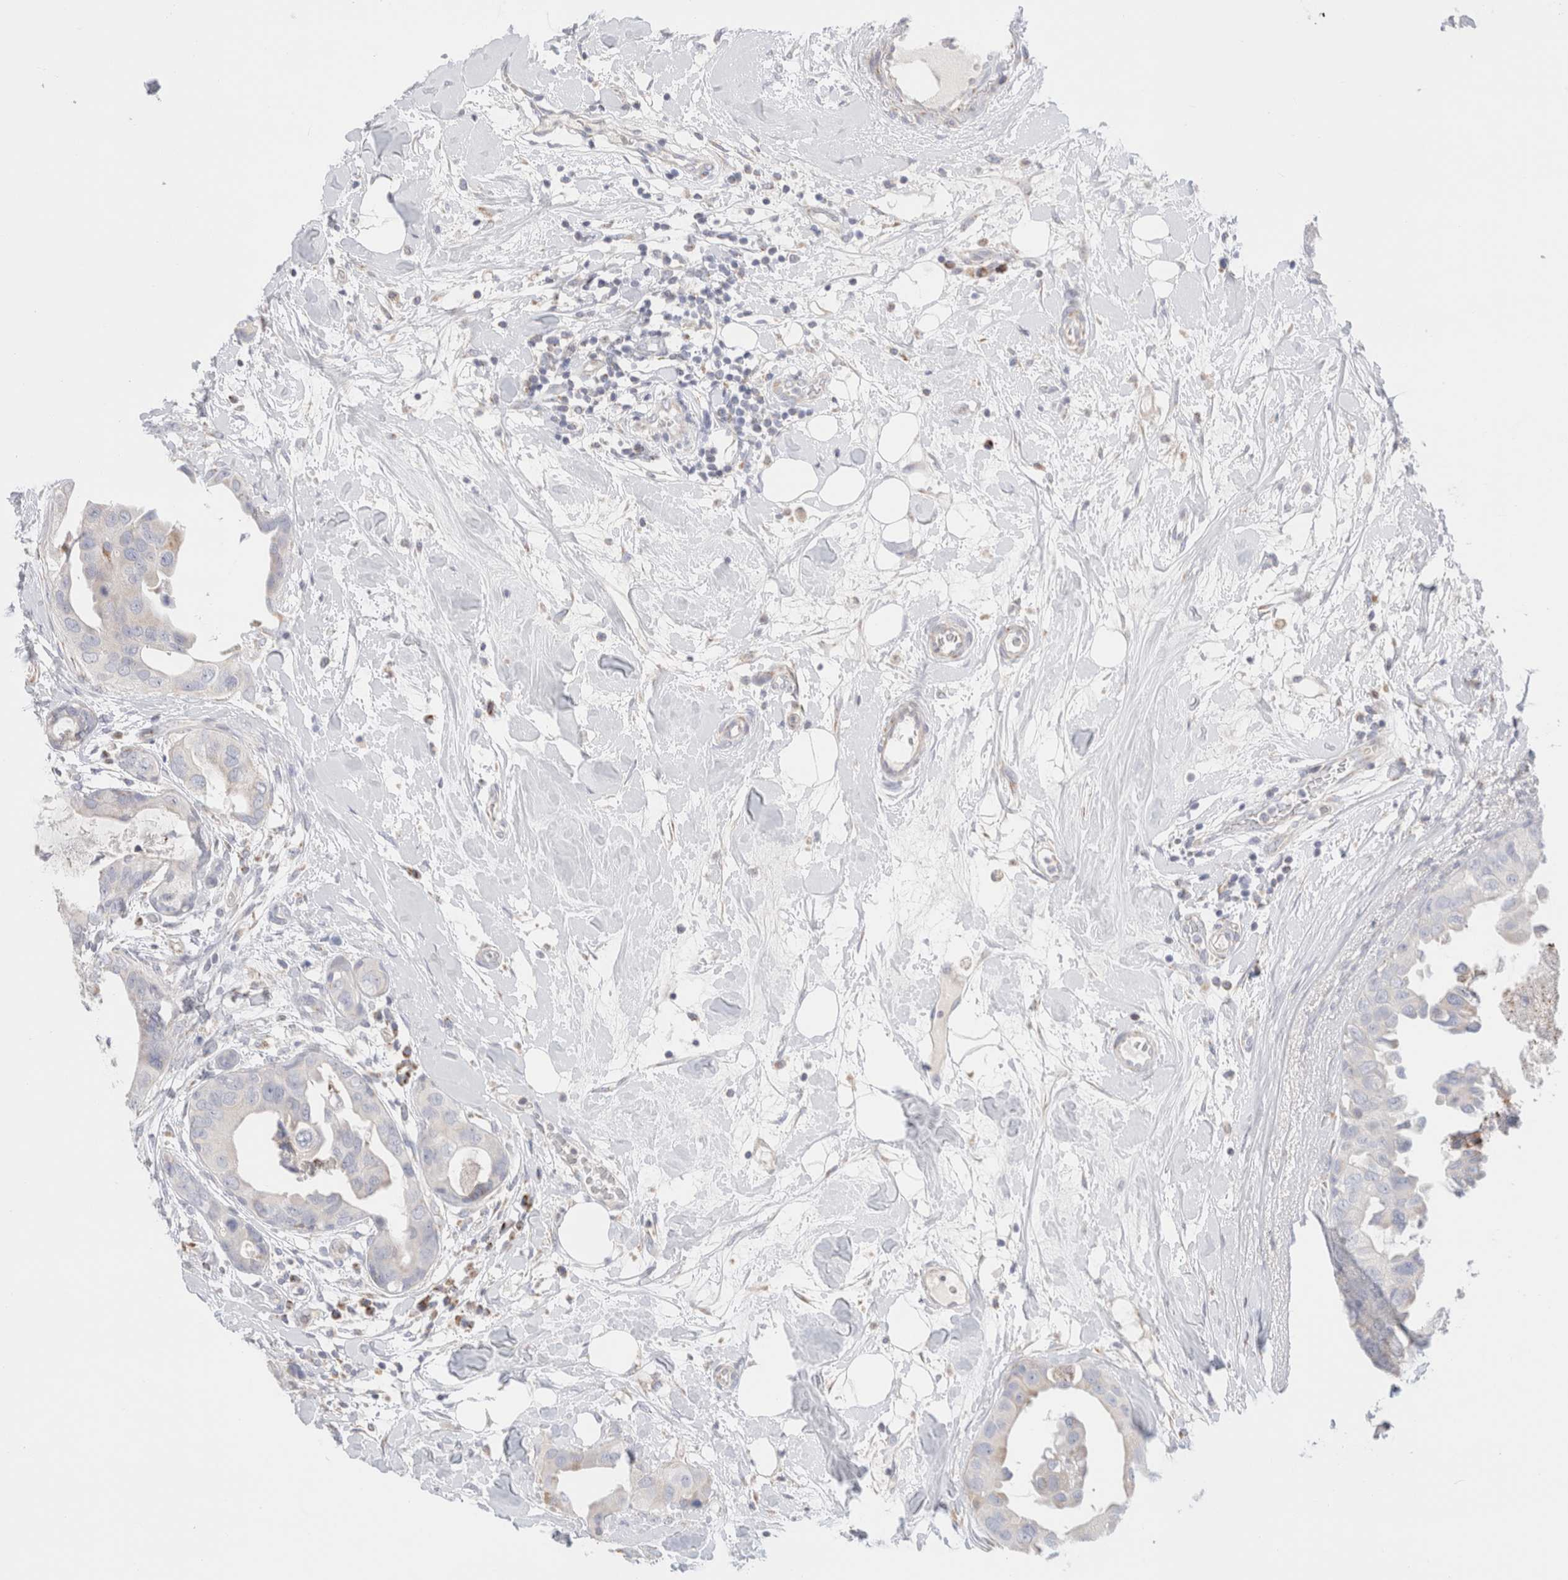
{"staining": {"intensity": "negative", "quantity": "none", "location": "none"}, "tissue": "breast cancer", "cell_type": "Tumor cells", "image_type": "cancer", "snomed": [{"axis": "morphology", "description": "Duct carcinoma"}, {"axis": "topography", "description": "Breast"}], "caption": "Immunohistochemistry (IHC) of human invasive ductal carcinoma (breast) shows no positivity in tumor cells. (Immunohistochemistry, brightfield microscopy, high magnification).", "gene": "ATP6V1C1", "patient": {"sex": "female", "age": 40}}